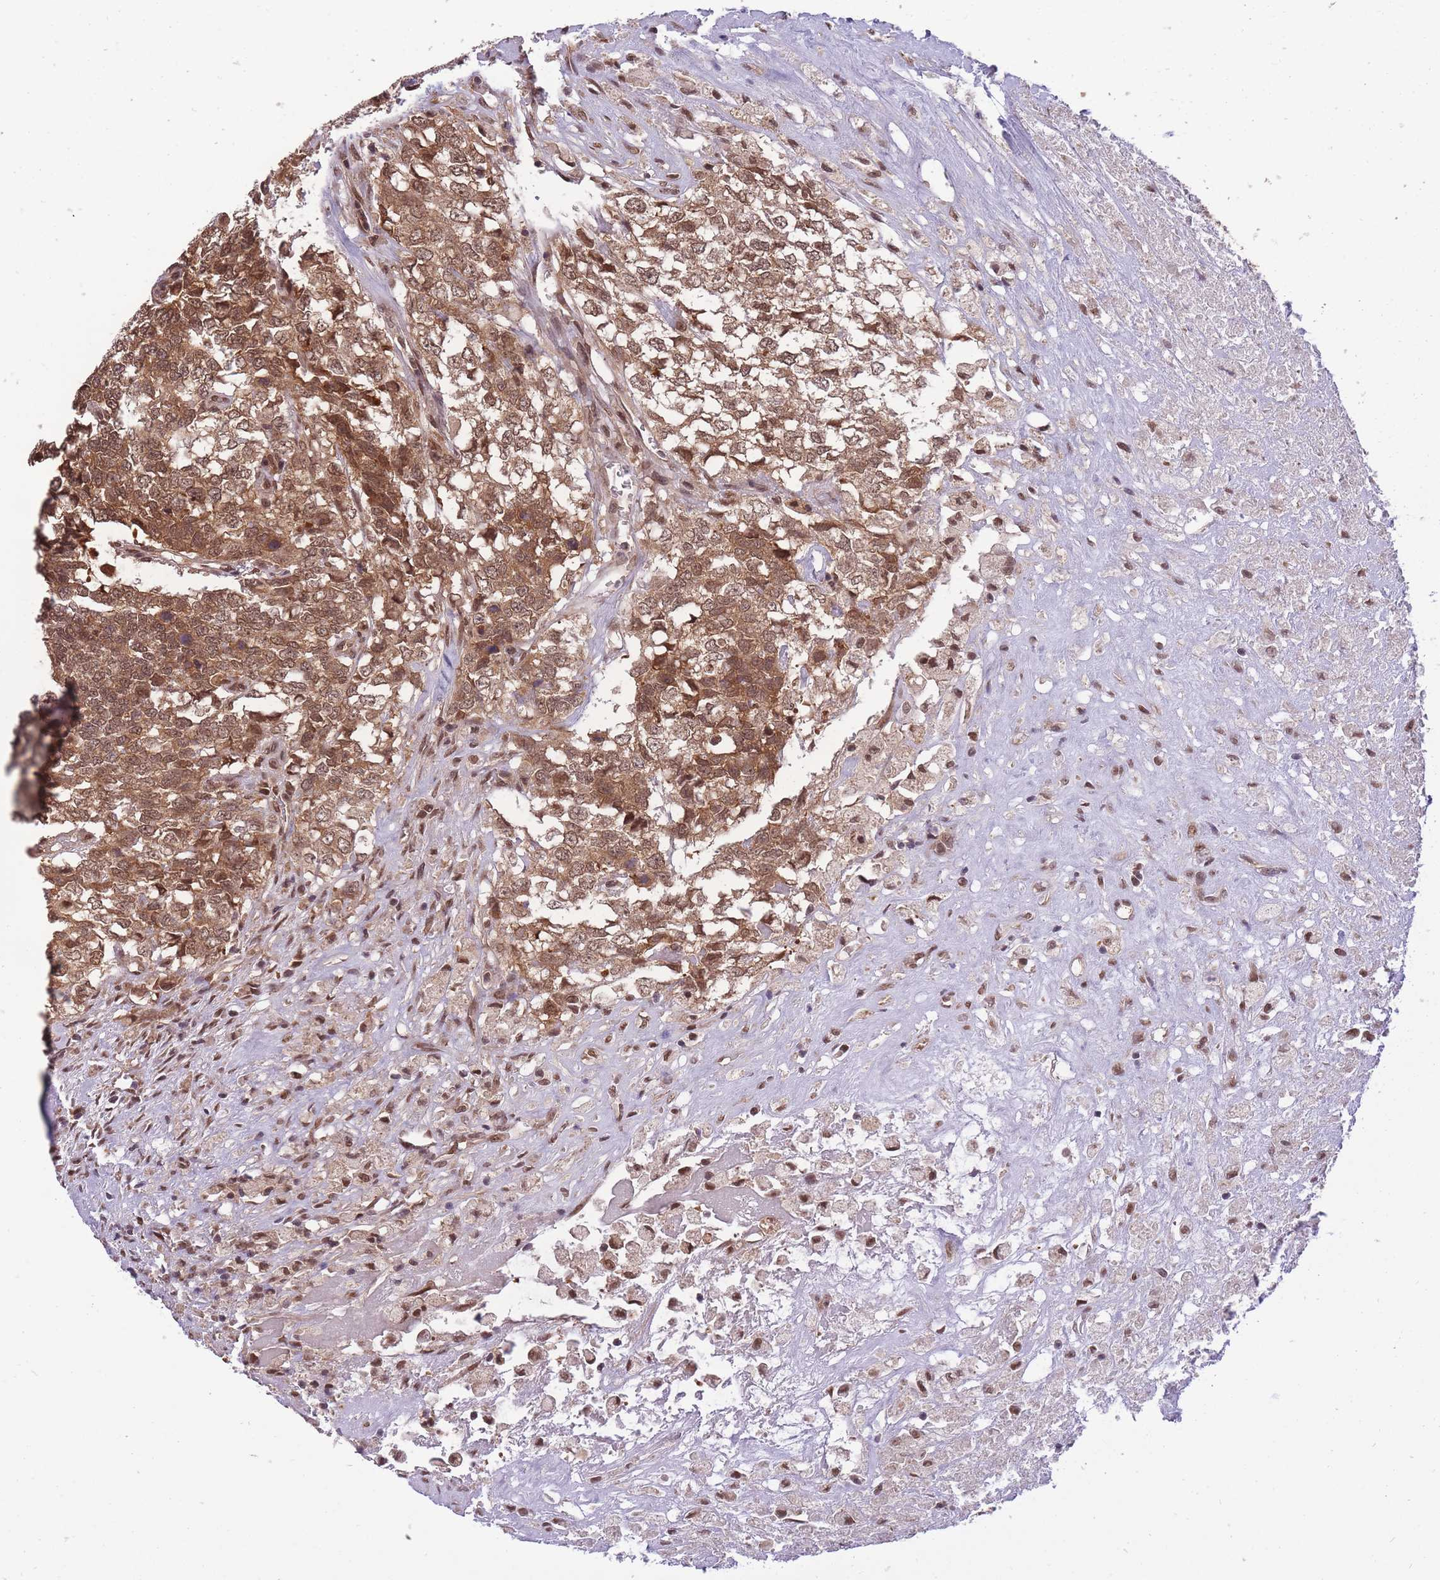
{"staining": {"intensity": "moderate", "quantity": ">75%", "location": "cytoplasmic/membranous"}, "tissue": "testis cancer", "cell_type": "Tumor cells", "image_type": "cancer", "snomed": [{"axis": "morphology", "description": "Carcinoma, Embryonal, NOS"}, {"axis": "topography", "description": "Testis"}], "caption": "Testis cancer (embryonal carcinoma) was stained to show a protein in brown. There is medium levels of moderate cytoplasmic/membranous staining in about >75% of tumor cells. The staining was performed using DAB to visualize the protein expression in brown, while the nuclei were stained in blue with hematoxylin (Magnification: 20x).", "gene": "CDIP1", "patient": {"sex": "male", "age": 23}}